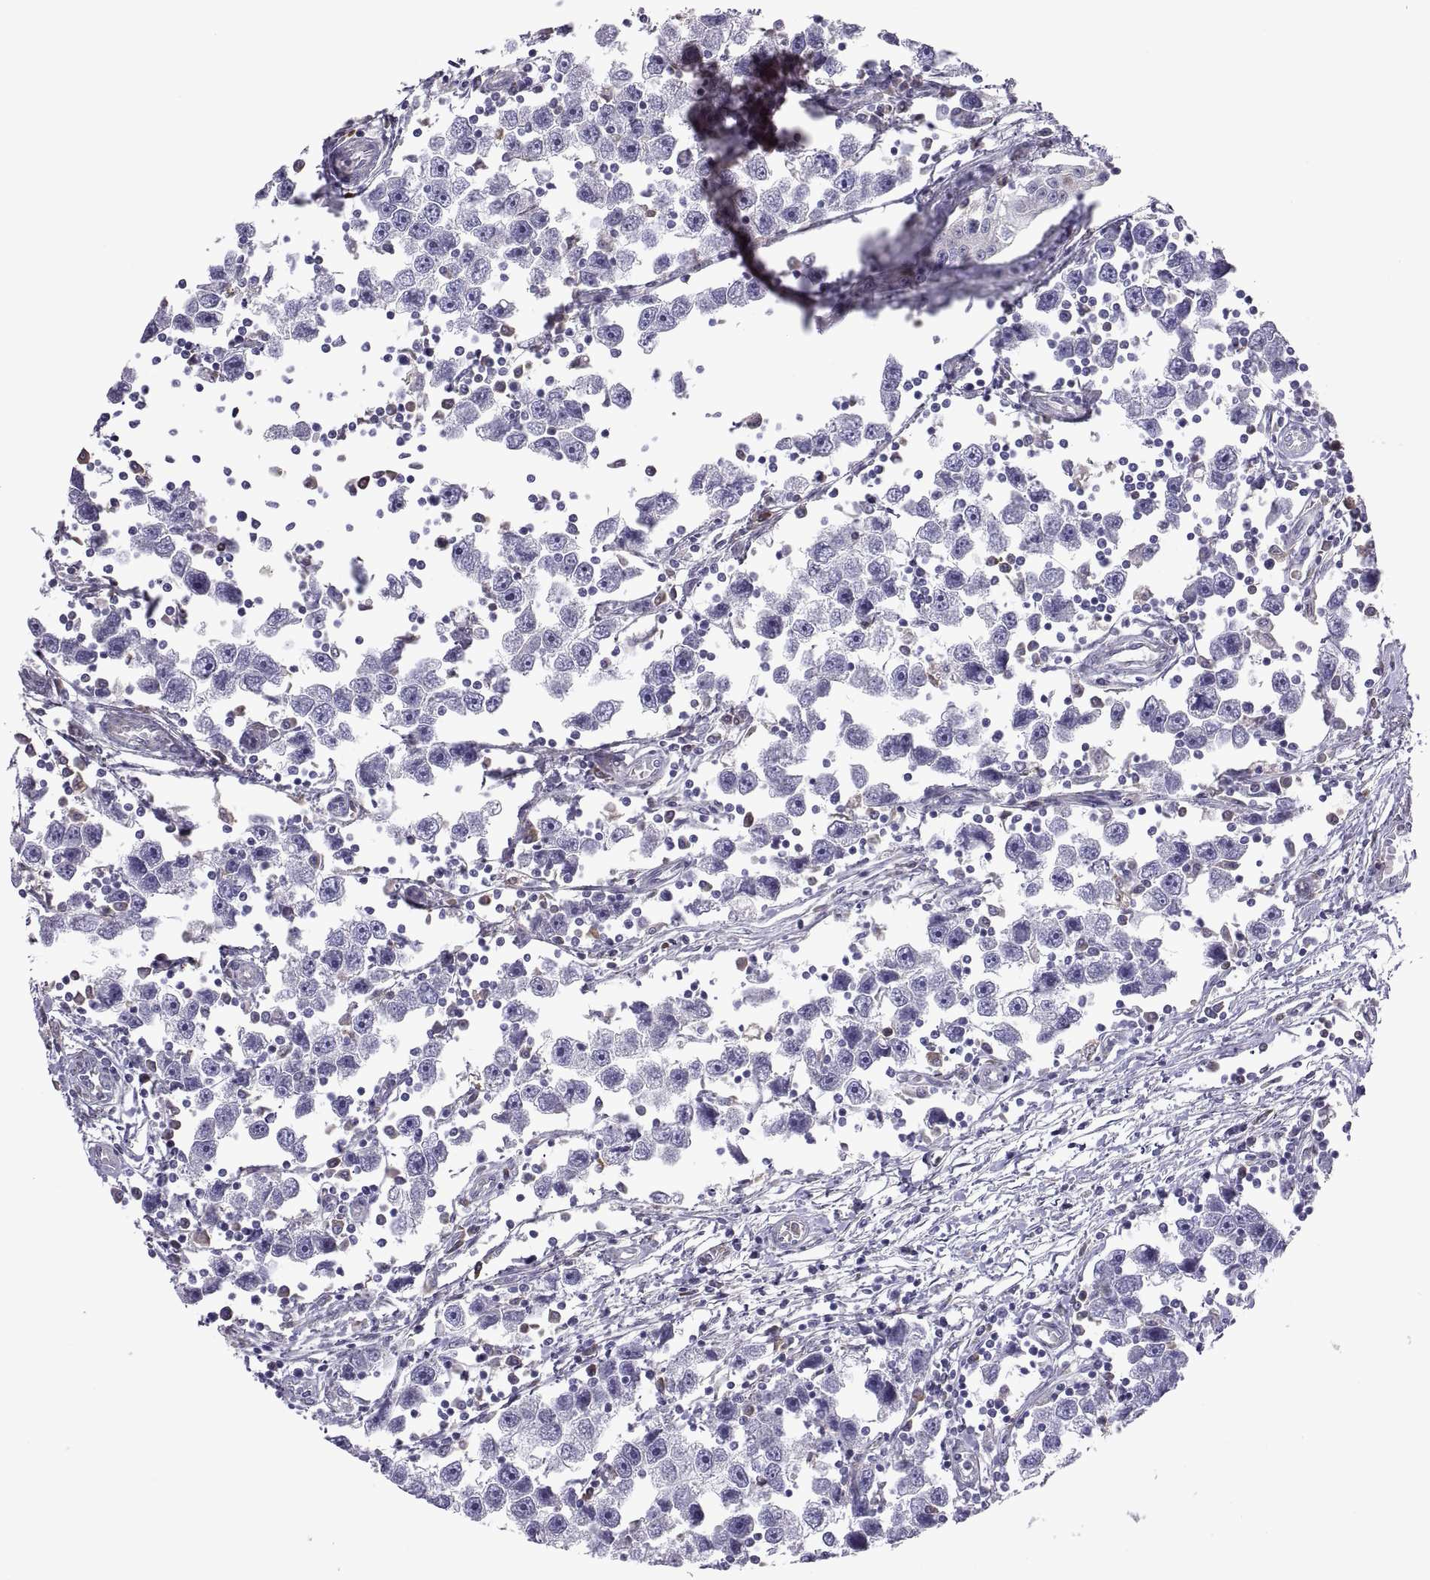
{"staining": {"intensity": "negative", "quantity": "none", "location": "none"}, "tissue": "testis cancer", "cell_type": "Tumor cells", "image_type": "cancer", "snomed": [{"axis": "morphology", "description": "Seminoma, NOS"}, {"axis": "topography", "description": "Testis"}], "caption": "Histopathology image shows no protein staining in tumor cells of testis seminoma tissue.", "gene": "DOK3", "patient": {"sex": "male", "age": 30}}